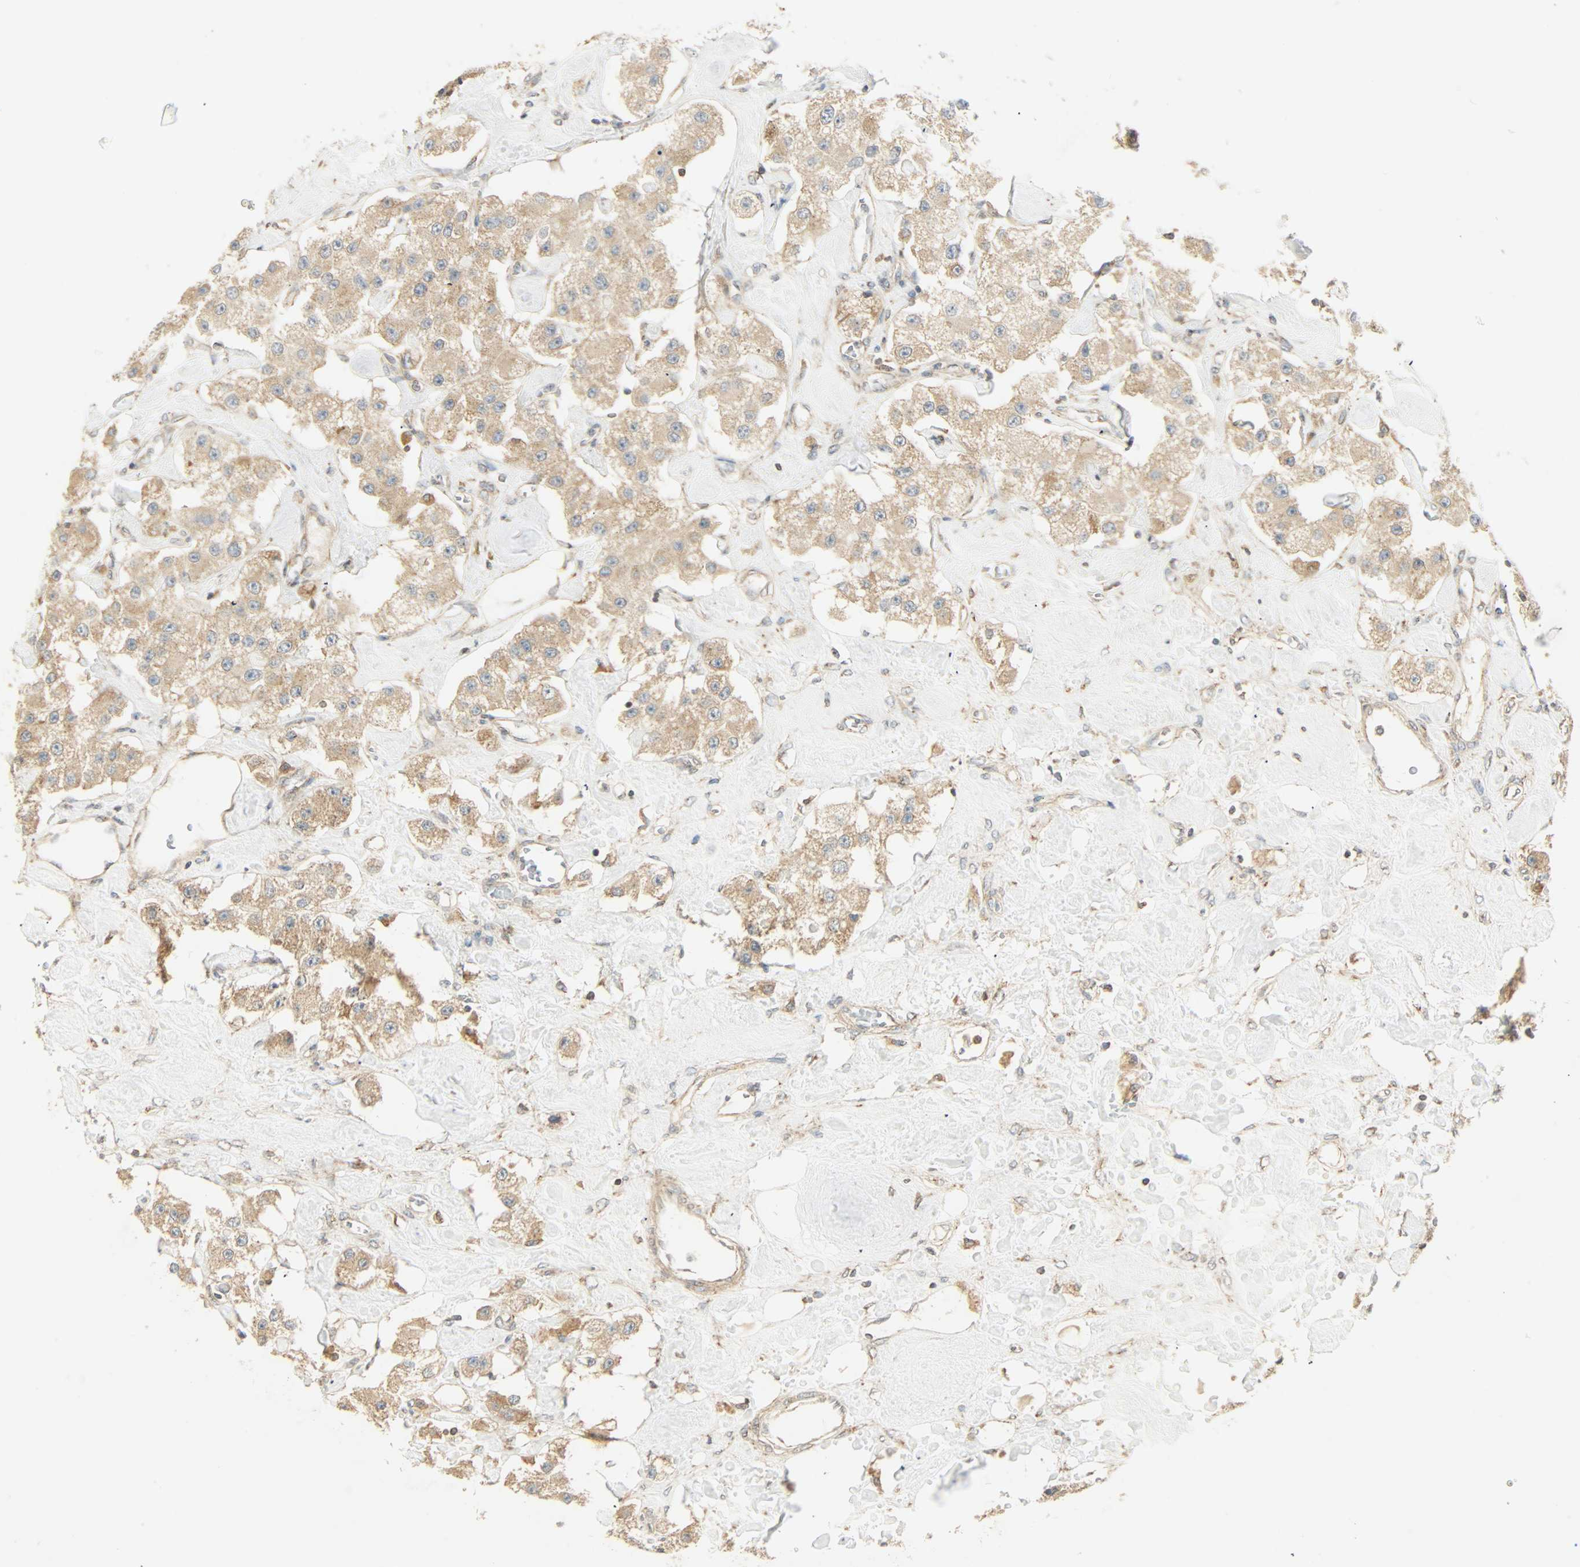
{"staining": {"intensity": "moderate", "quantity": ">75%", "location": "cytoplasmic/membranous"}, "tissue": "carcinoid", "cell_type": "Tumor cells", "image_type": "cancer", "snomed": [{"axis": "morphology", "description": "Carcinoid, malignant, NOS"}, {"axis": "topography", "description": "Pancreas"}], "caption": "A micrograph of carcinoid stained for a protein reveals moderate cytoplasmic/membranous brown staining in tumor cells.", "gene": "PNPLA6", "patient": {"sex": "male", "age": 41}}